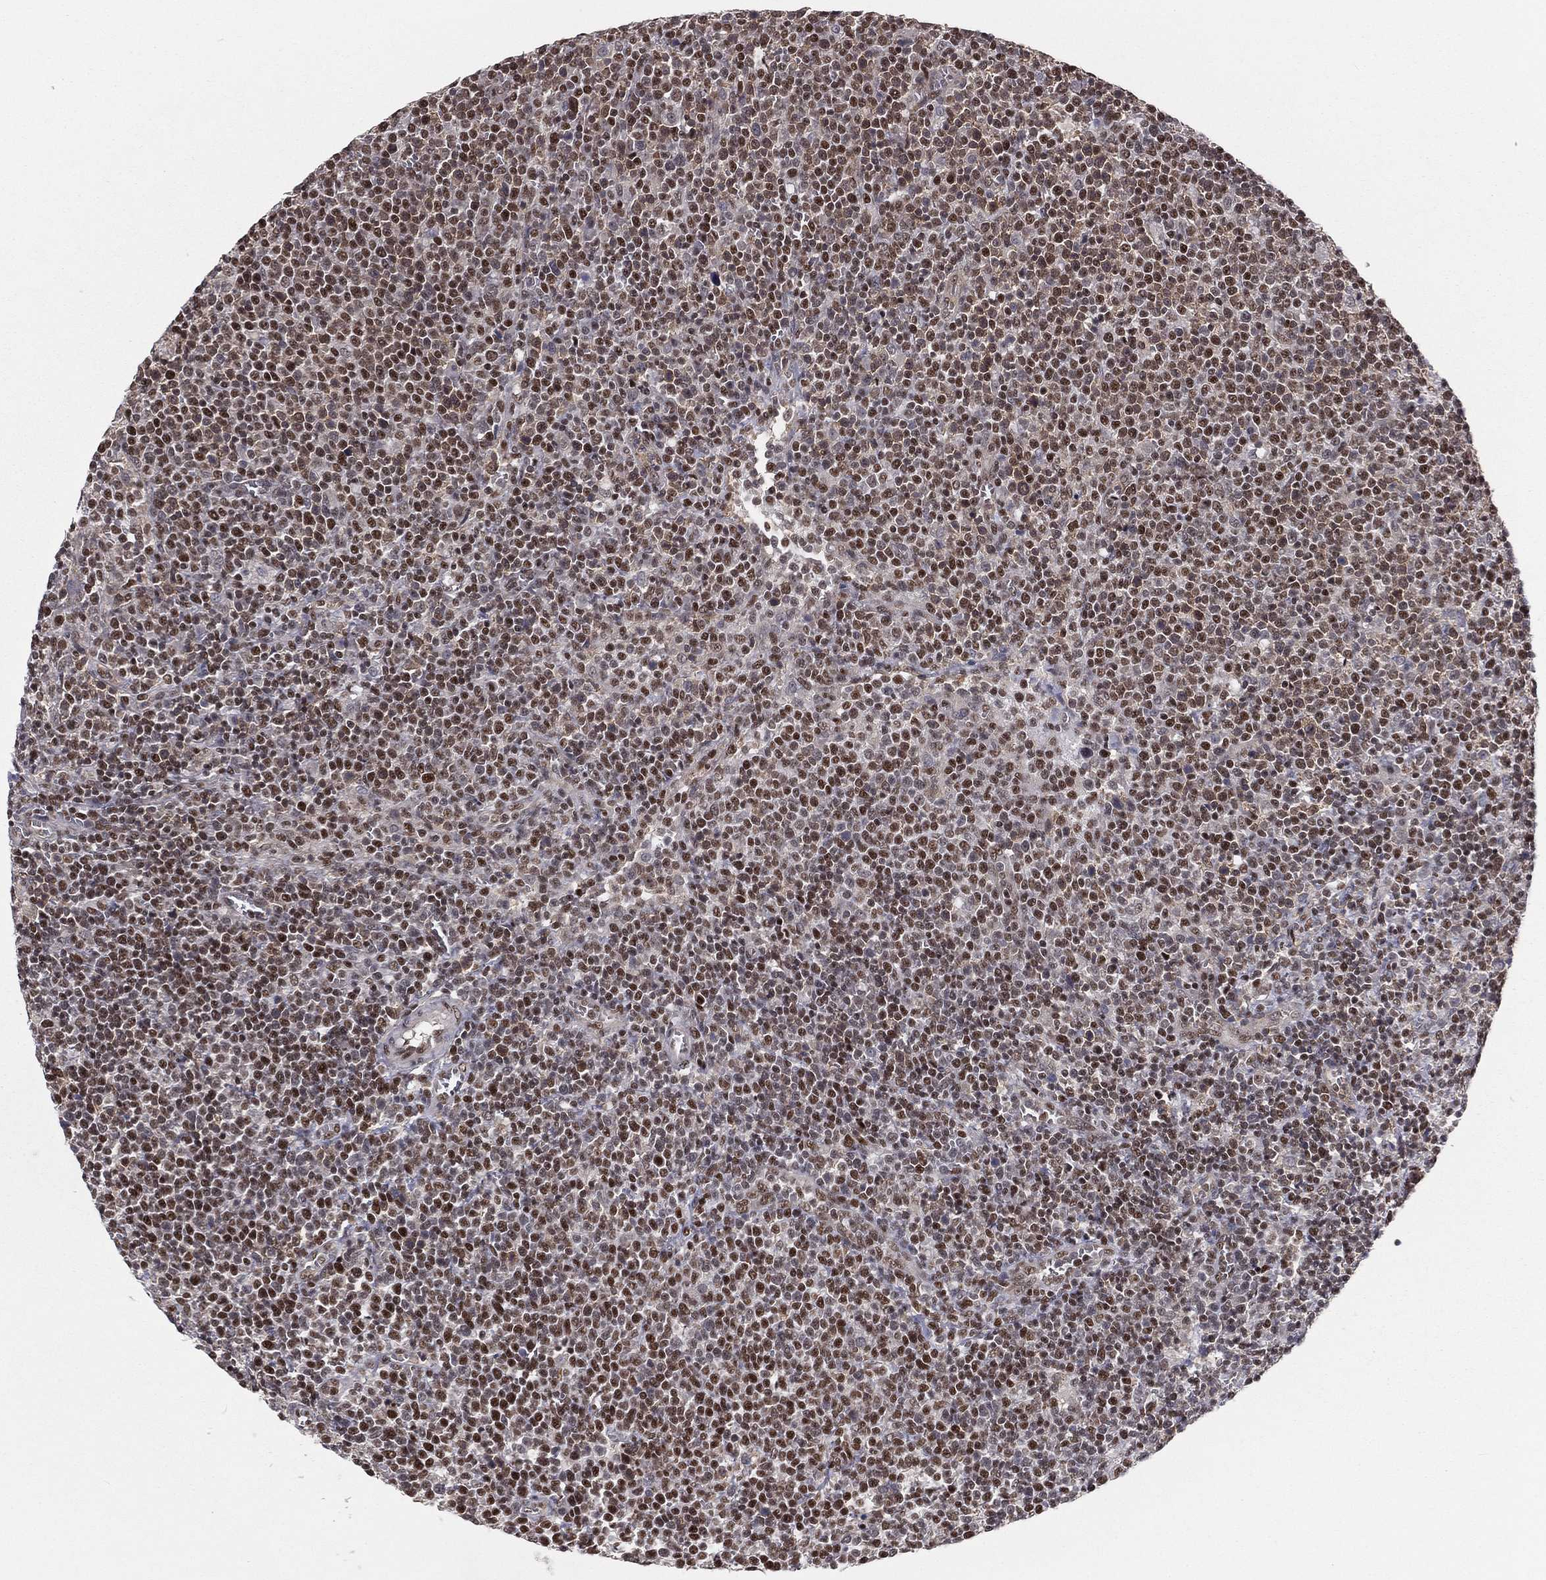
{"staining": {"intensity": "strong", "quantity": "25%-75%", "location": "nuclear"}, "tissue": "lymphoma", "cell_type": "Tumor cells", "image_type": "cancer", "snomed": [{"axis": "morphology", "description": "Malignant lymphoma, non-Hodgkin's type, High grade"}, {"axis": "topography", "description": "Lymph node"}], "caption": "Malignant lymphoma, non-Hodgkin's type (high-grade) stained with a protein marker demonstrates strong staining in tumor cells.", "gene": "GPALPP1", "patient": {"sex": "male", "age": 61}}